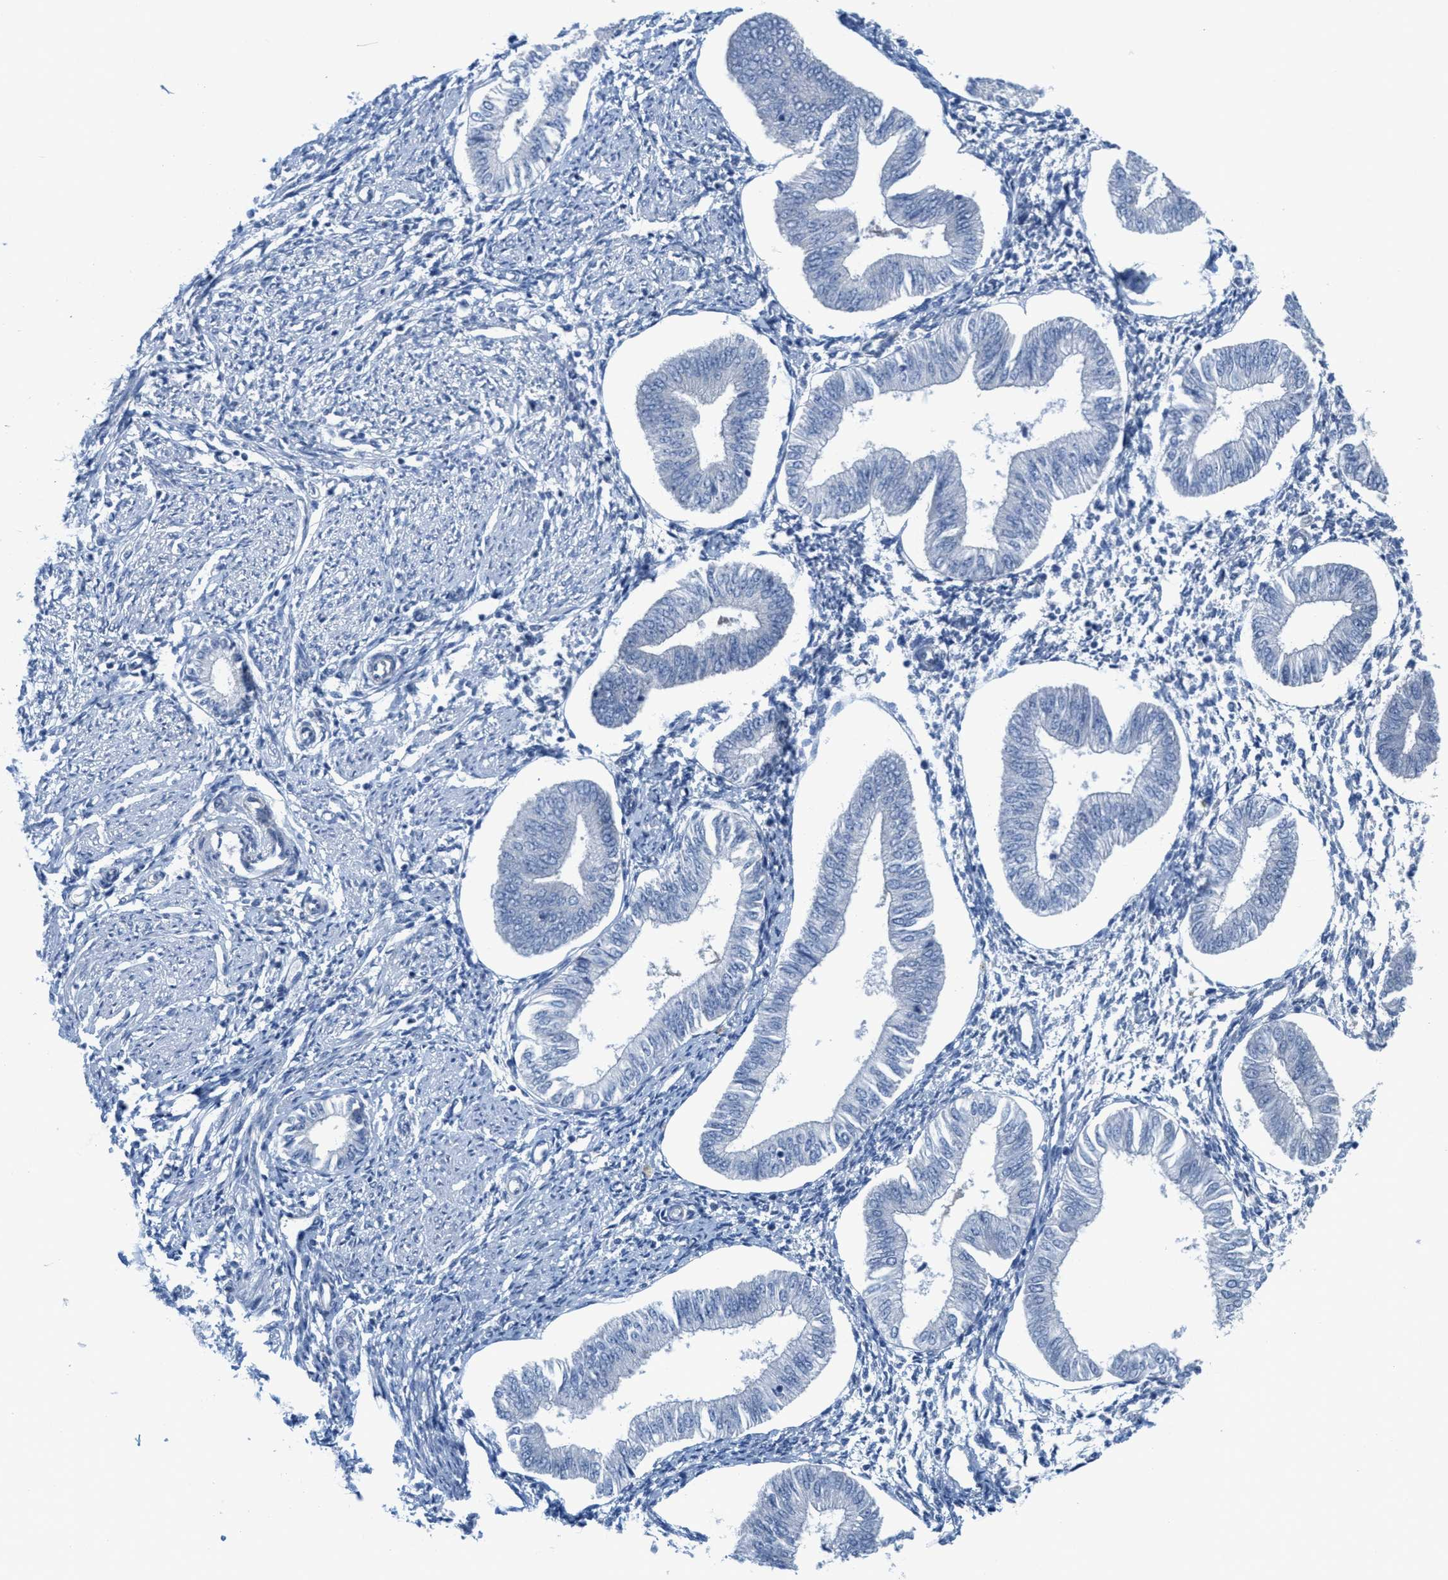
{"staining": {"intensity": "negative", "quantity": "none", "location": "none"}, "tissue": "endometrium", "cell_type": "Cells in endometrial stroma", "image_type": "normal", "snomed": [{"axis": "morphology", "description": "Normal tissue, NOS"}, {"axis": "topography", "description": "Endometrium"}], "caption": "High power microscopy photomicrograph of an IHC histopathology image of unremarkable endometrium, revealing no significant staining in cells in endometrial stroma.", "gene": "ZFYVE9", "patient": {"sex": "female", "age": 50}}